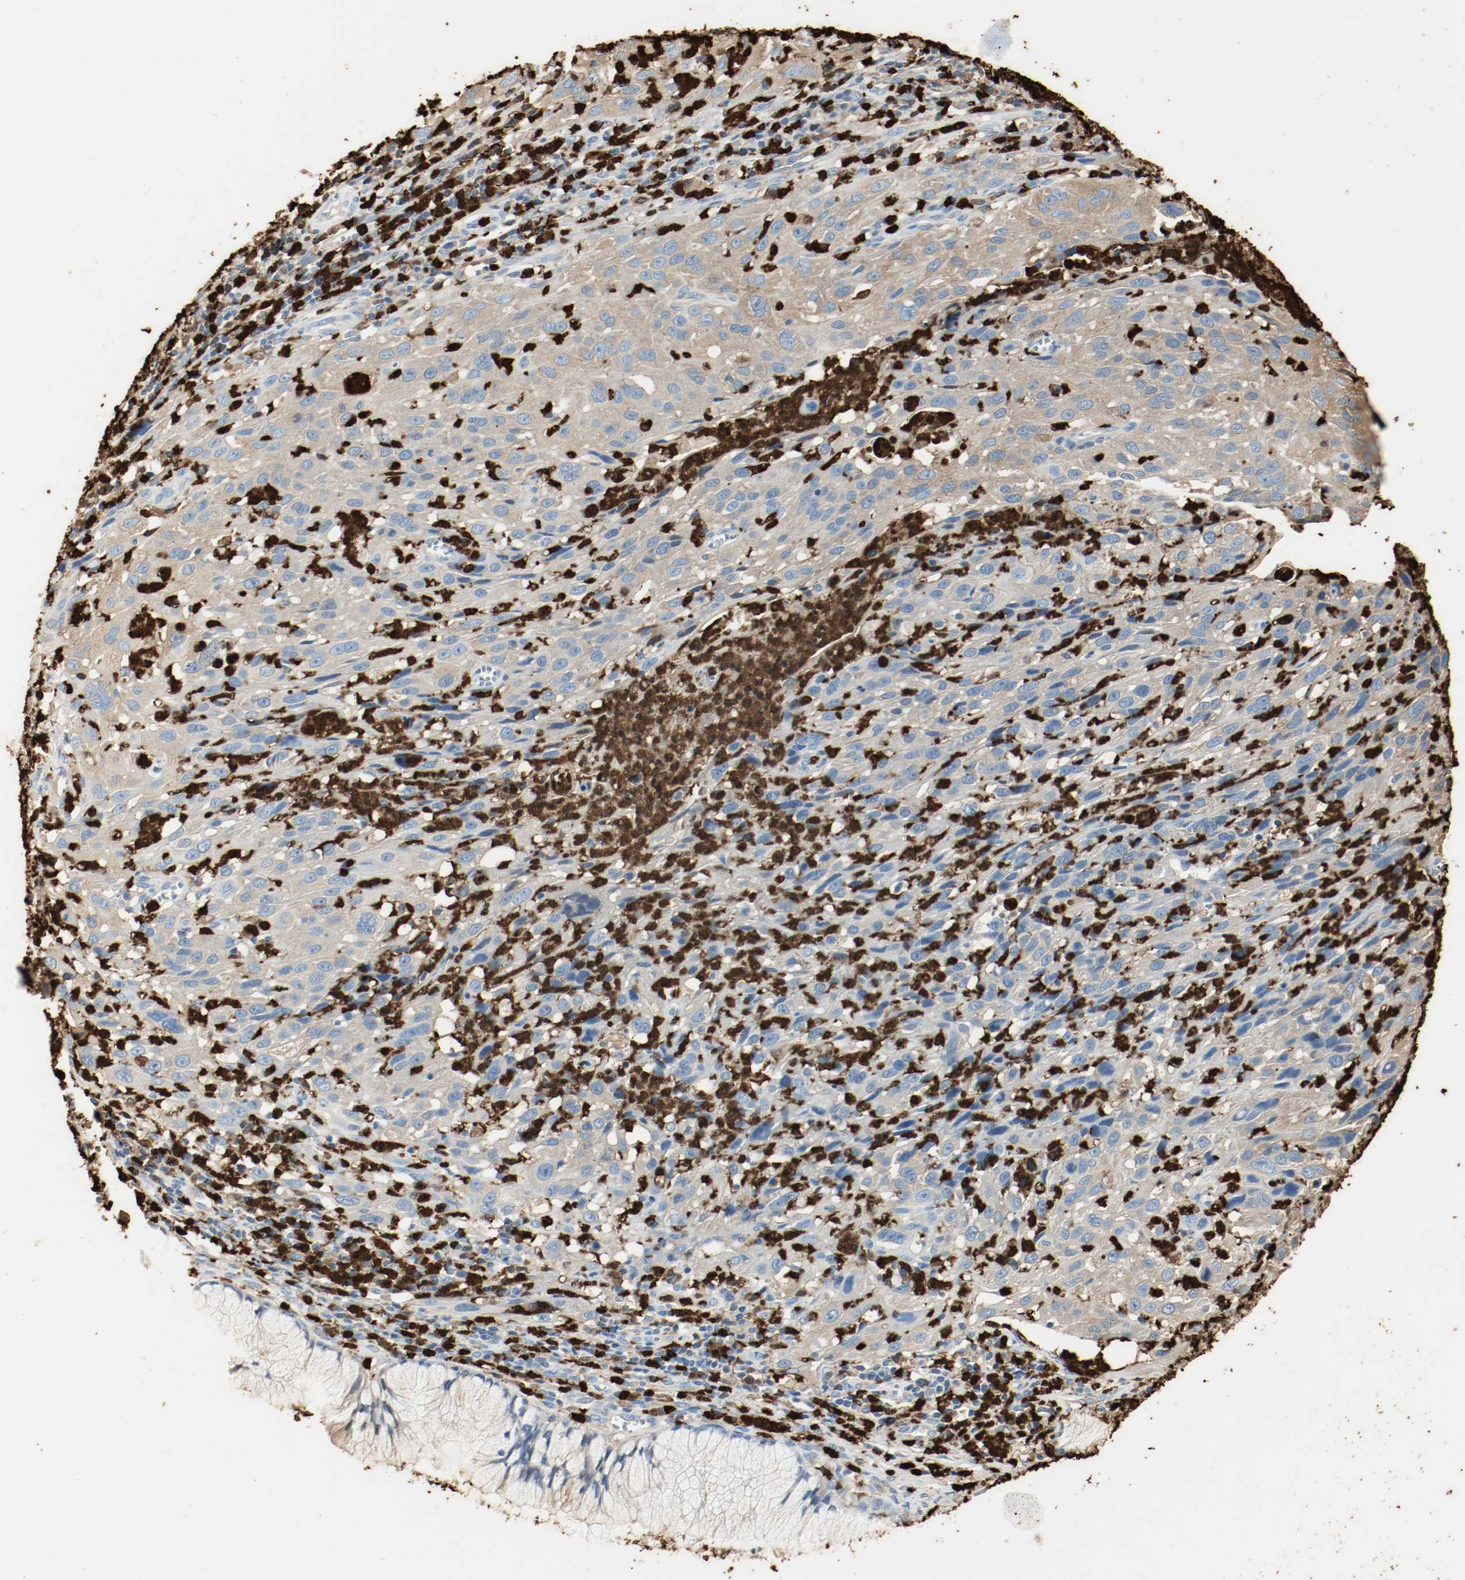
{"staining": {"intensity": "weak", "quantity": "25%-75%", "location": "cytoplasmic/membranous"}, "tissue": "cervical cancer", "cell_type": "Tumor cells", "image_type": "cancer", "snomed": [{"axis": "morphology", "description": "Squamous cell carcinoma, NOS"}, {"axis": "topography", "description": "Cervix"}], "caption": "This is a photomicrograph of IHC staining of cervical cancer, which shows weak expression in the cytoplasmic/membranous of tumor cells.", "gene": "S100A9", "patient": {"sex": "female", "age": 32}}